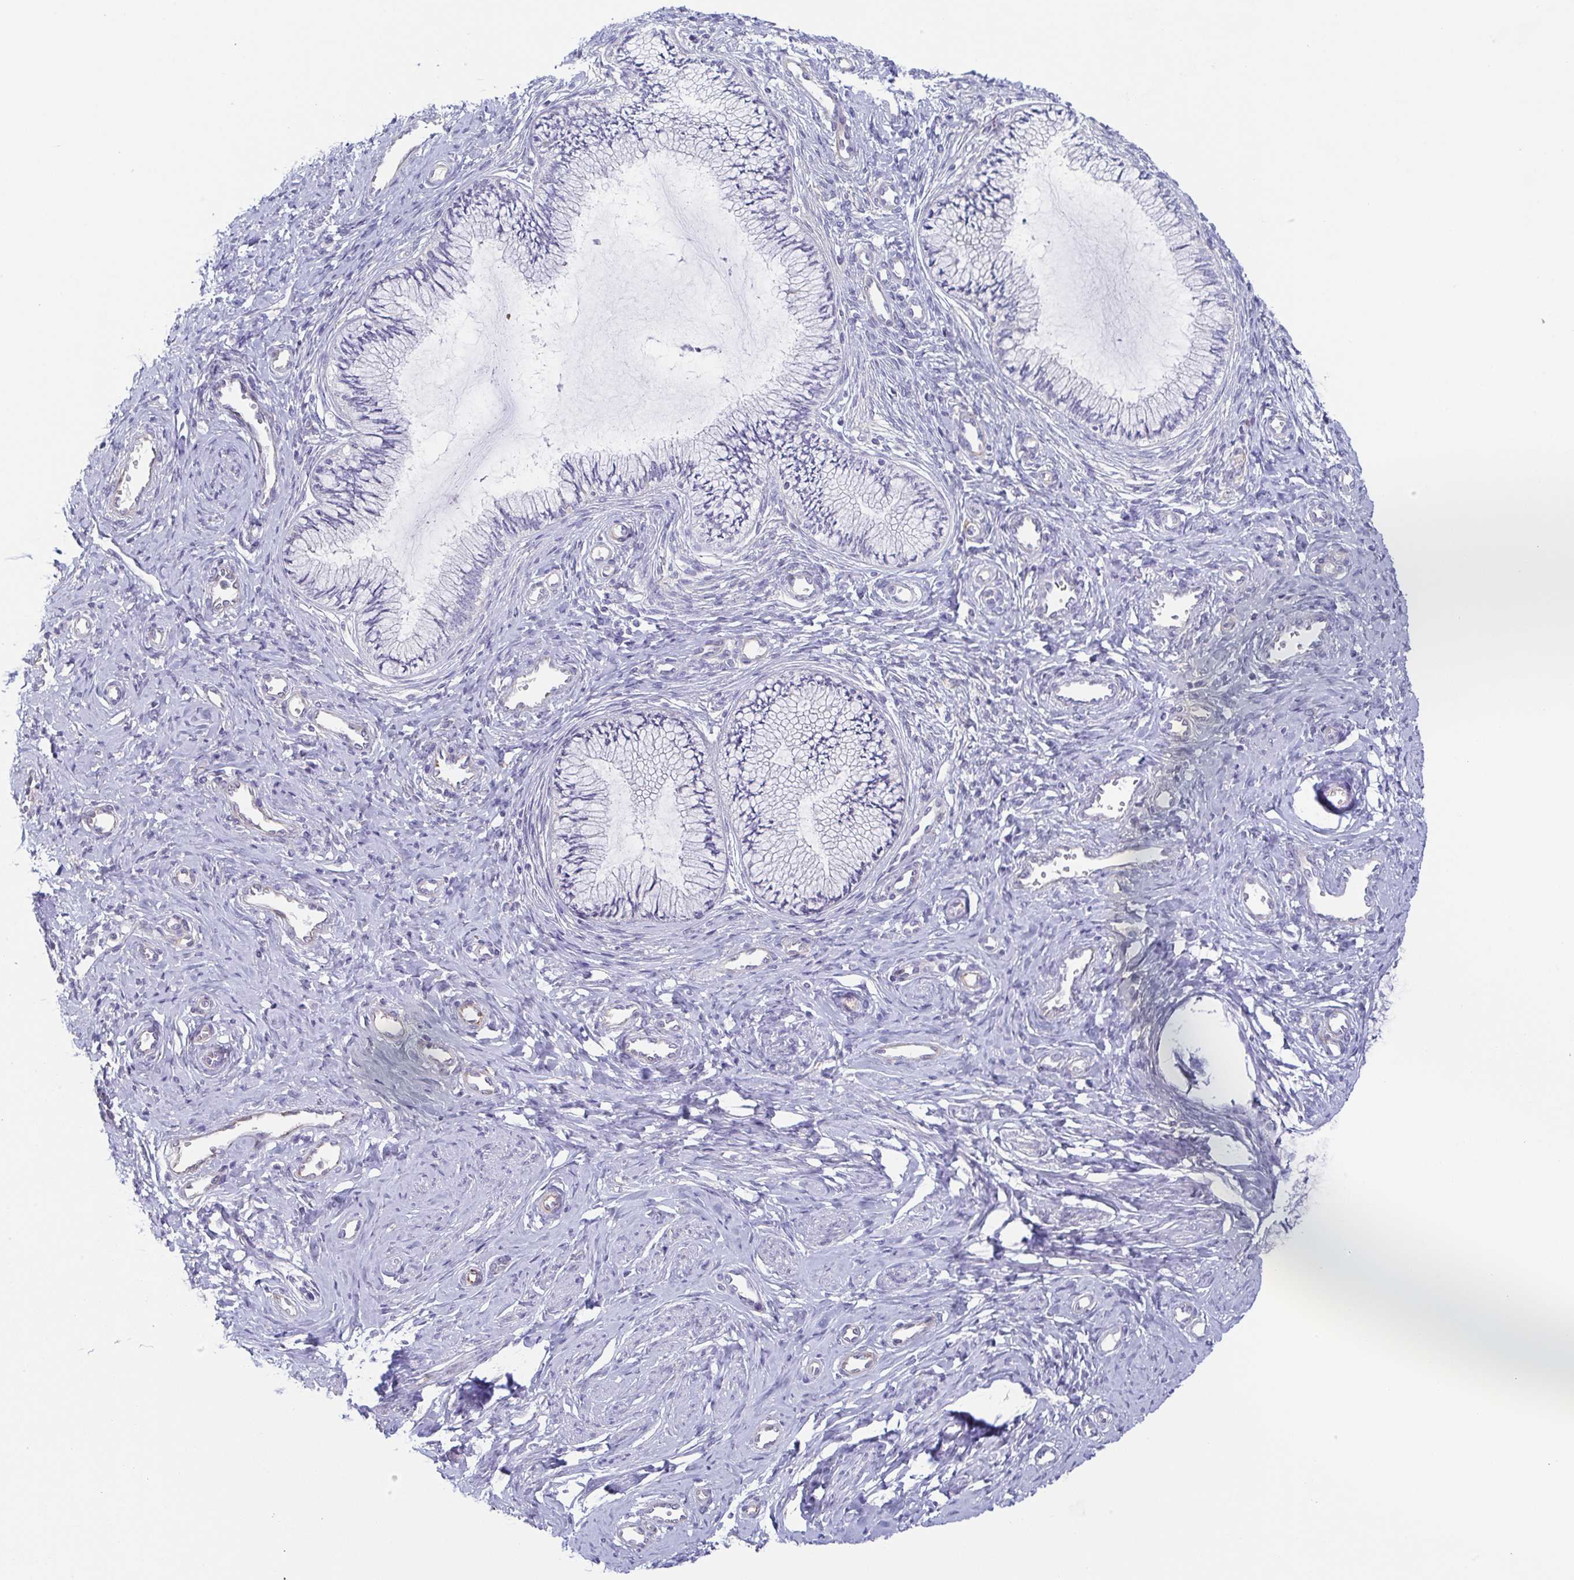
{"staining": {"intensity": "negative", "quantity": "none", "location": "none"}, "tissue": "cervix", "cell_type": "Glandular cells", "image_type": "normal", "snomed": [{"axis": "morphology", "description": "Normal tissue, NOS"}, {"axis": "topography", "description": "Cervix"}], "caption": "Cervix stained for a protein using immunohistochemistry shows no staining glandular cells.", "gene": "COL17A1", "patient": {"sex": "female", "age": 24}}